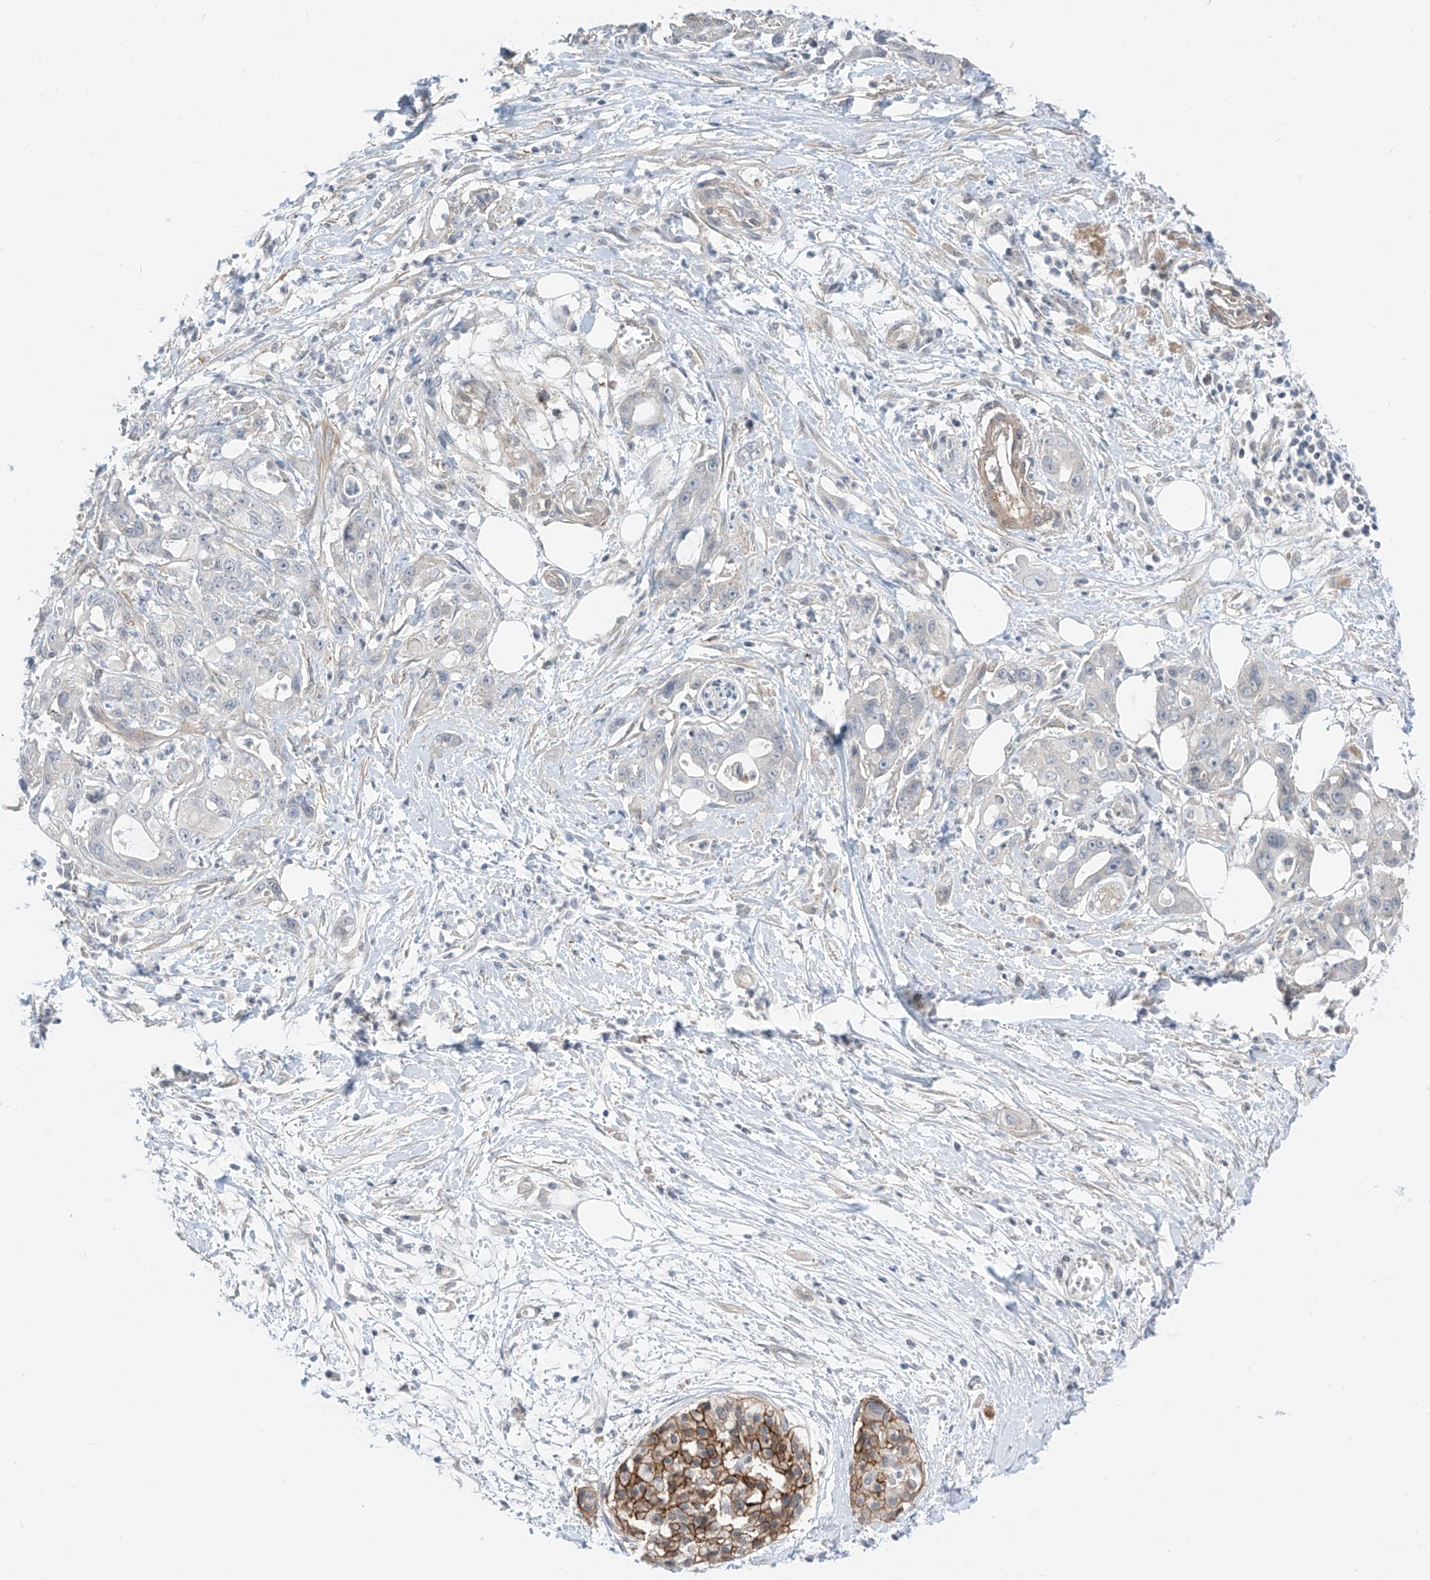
{"staining": {"intensity": "negative", "quantity": "none", "location": "none"}, "tissue": "pancreatic cancer", "cell_type": "Tumor cells", "image_type": "cancer", "snomed": [{"axis": "morphology", "description": "Adenocarcinoma, NOS"}, {"axis": "topography", "description": "Pancreas"}], "caption": "IHC of pancreatic cancer (adenocarcinoma) demonstrates no staining in tumor cells.", "gene": "ABLIM2", "patient": {"sex": "male", "age": 68}}